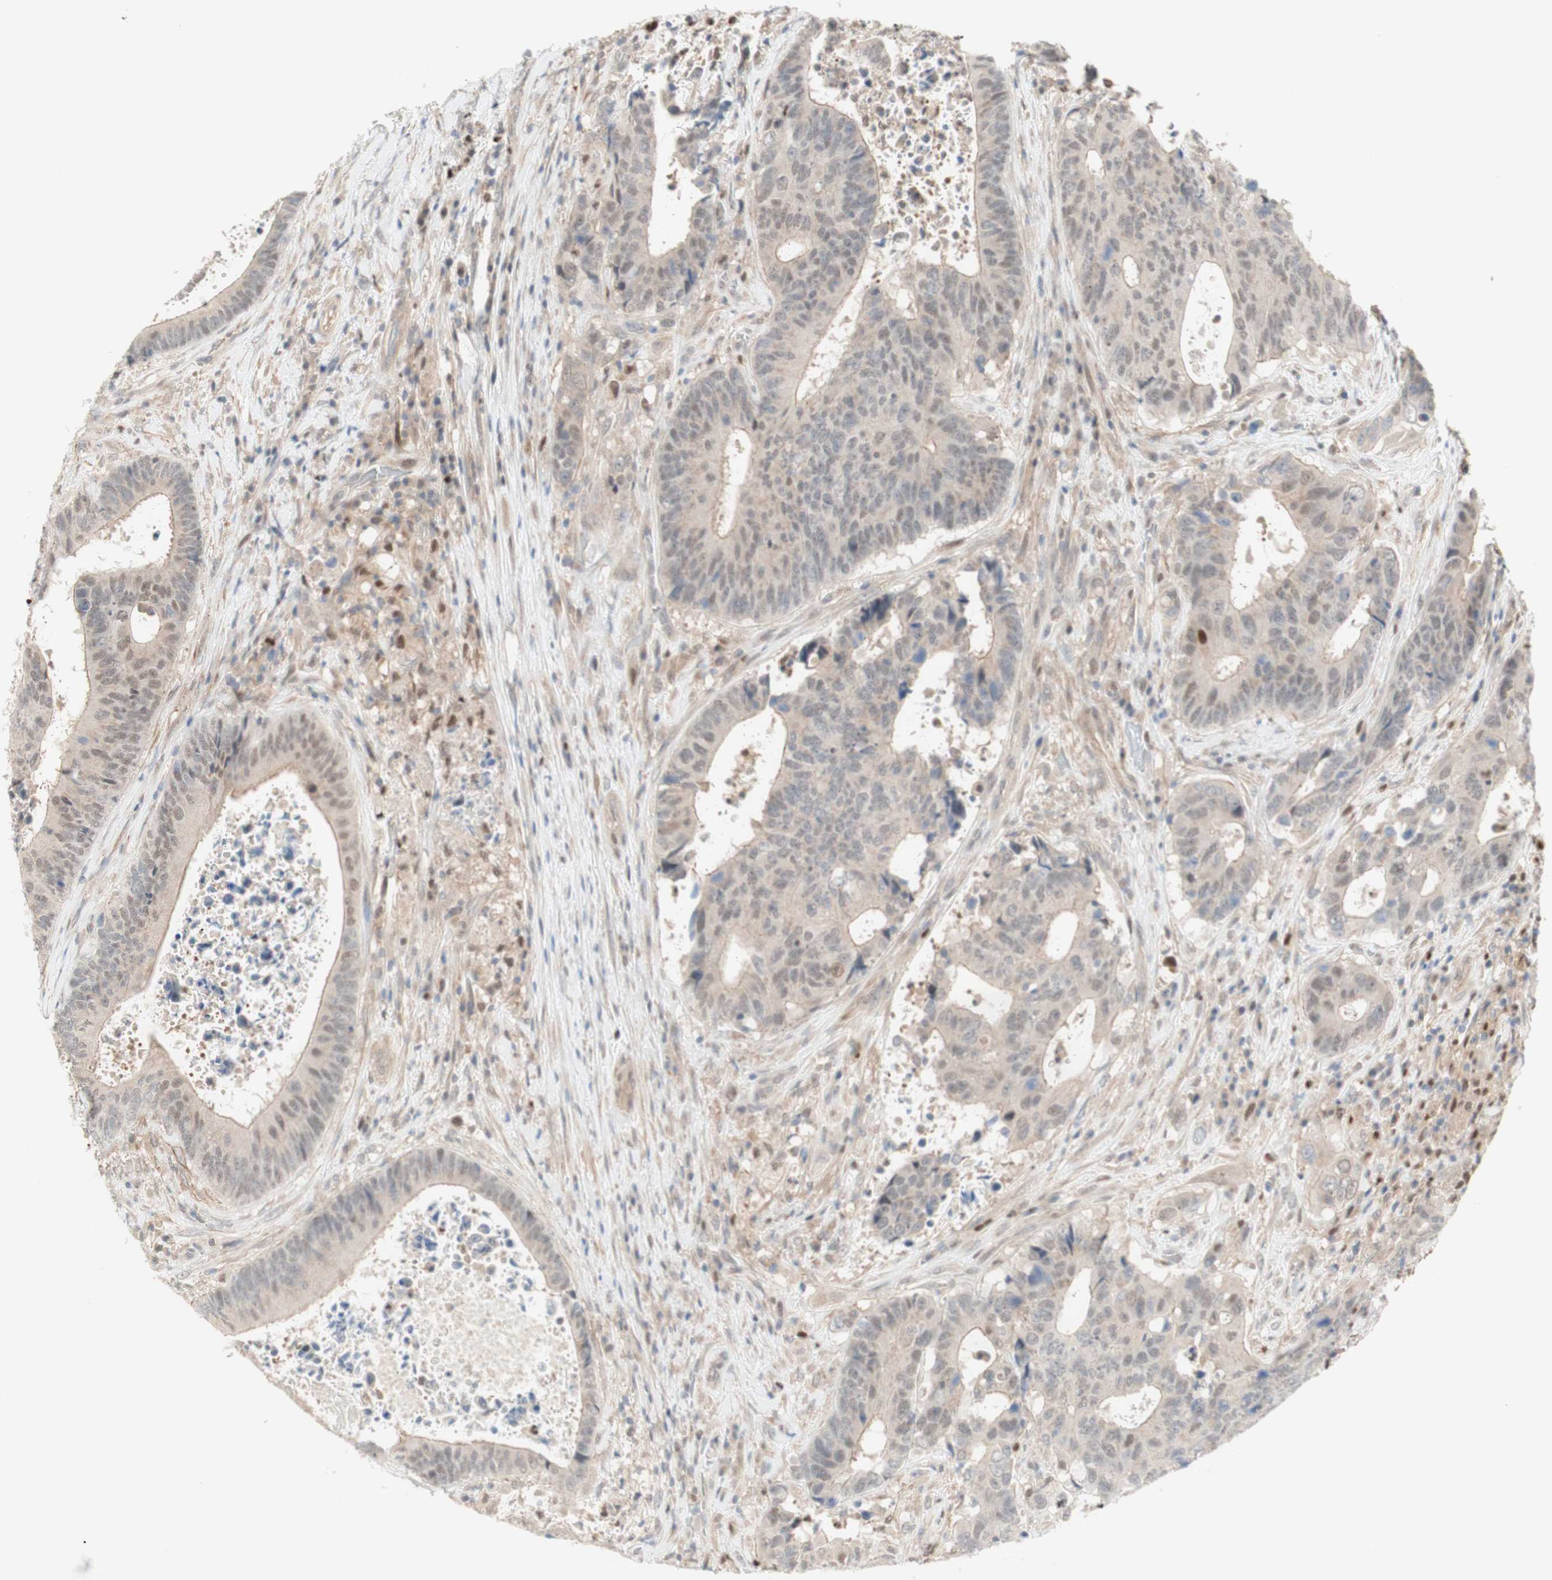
{"staining": {"intensity": "weak", "quantity": "25%-75%", "location": "nuclear"}, "tissue": "colorectal cancer", "cell_type": "Tumor cells", "image_type": "cancer", "snomed": [{"axis": "morphology", "description": "Adenocarcinoma, NOS"}, {"axis": "topography", "description": "Rectum"}], "caption": "Human colorectal adenocarcinoma stained with a brown dye exhibits weak nuclear positive staining in about 25%-75% of tumor cells.", "gene": "RFNG", "patient": {"sex": "male", "age": 72}}